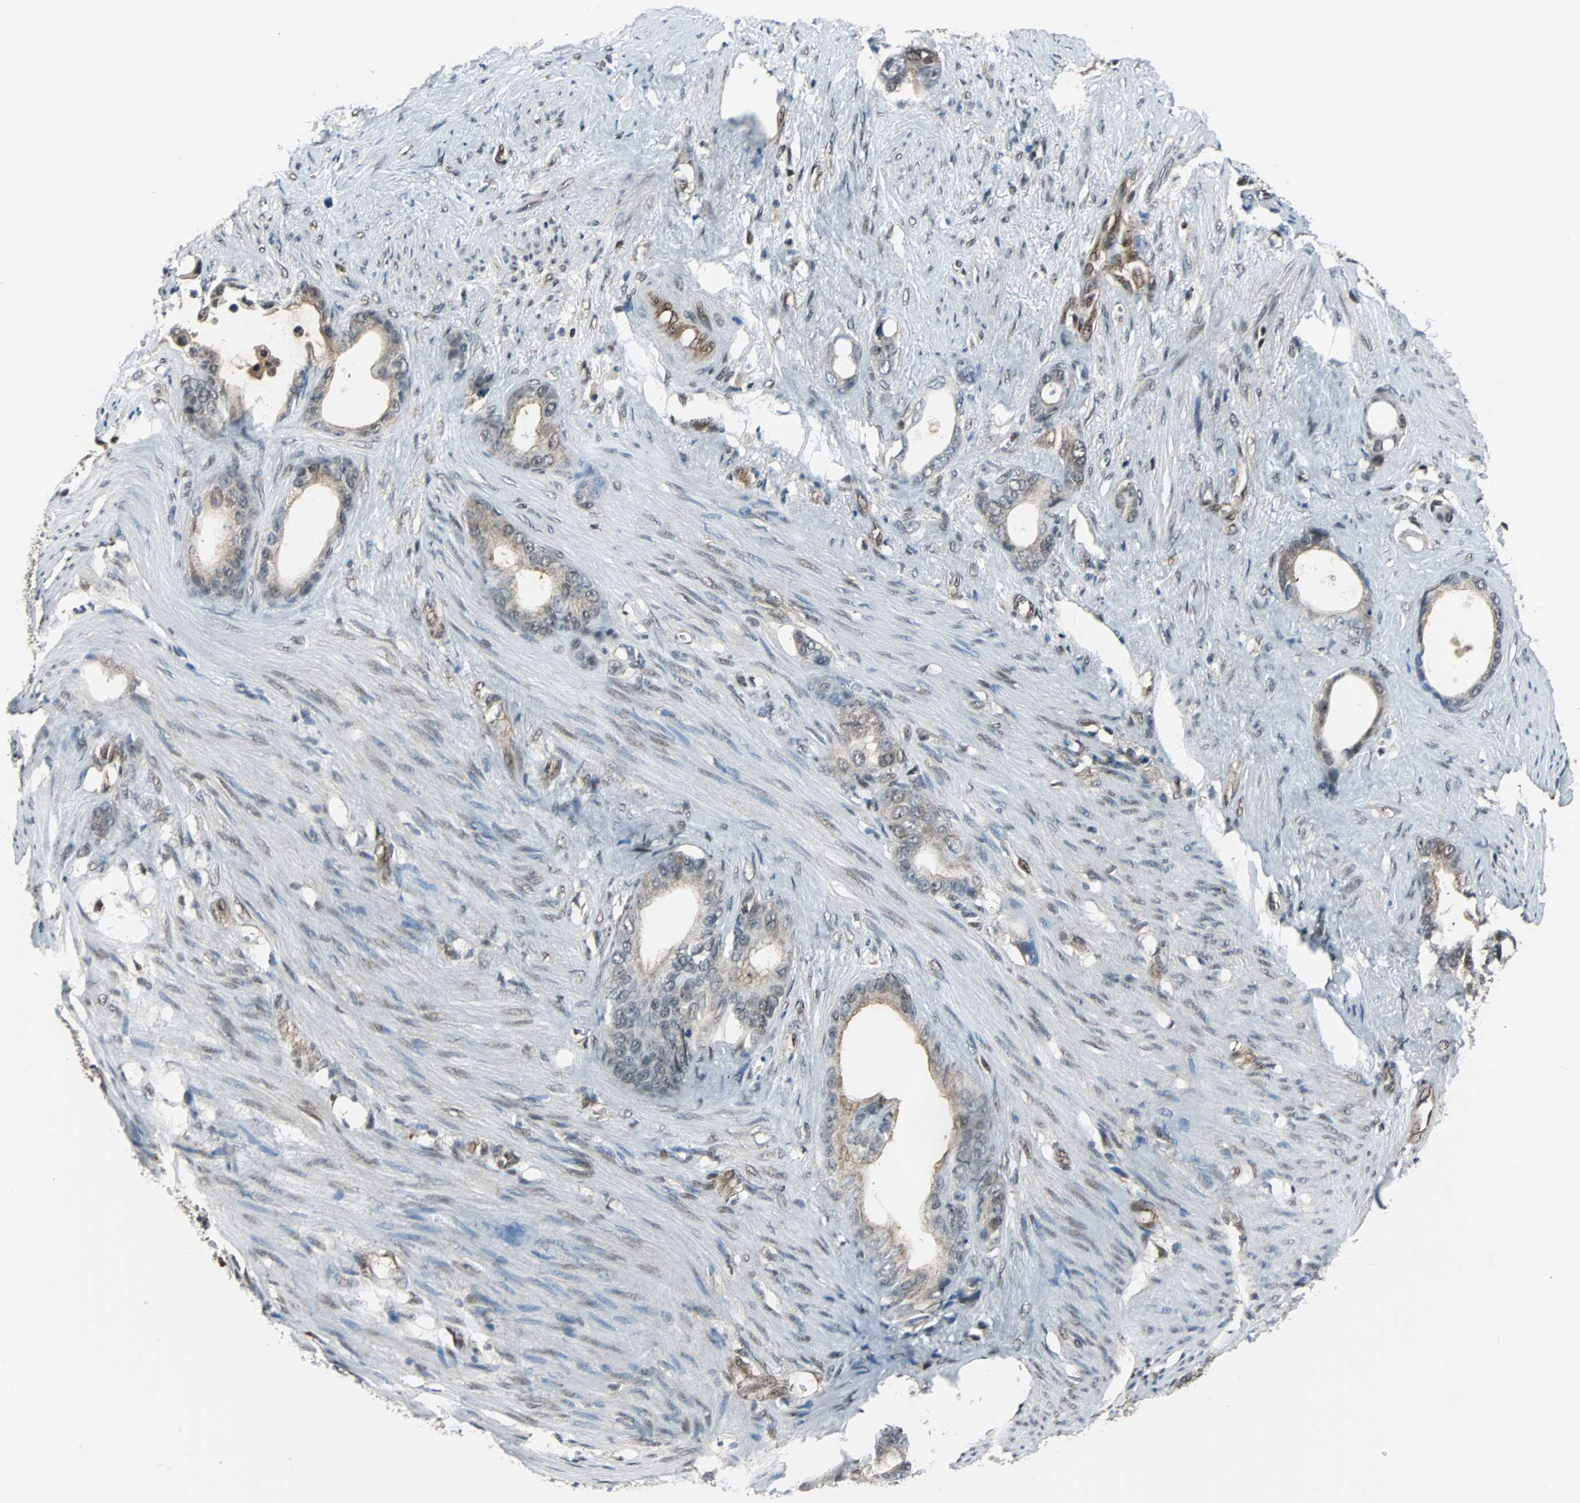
{"staining": {"intensity": "weak", "quantity": ">75%", "location": "cytoplasmic/membranous,nuclear"}, "tissue": "stomach cancer", "cell_type": "Tumor cells", "image_type": "cancer", "snomed": [{"axis": "morphology", "description": "Adenocarcinoma, NOS"}, {"axis": "topography", "description": "Stomach"}], "caption": "Immunohistochemistry (IHC) of human stomach cancer (adenocarcinoma) demonstrates low levels of weak cytoplasmic/membranous and nuclear expression in approximately >75% of tumor cells. Using DAB (3,3'-diaminobenzidine) (brown) and hematoxylin (blue) stains, captured at high magnification using brightfield microscopy.", "gene": "VCP", "patient": {"sex": "female", "age": 75}}